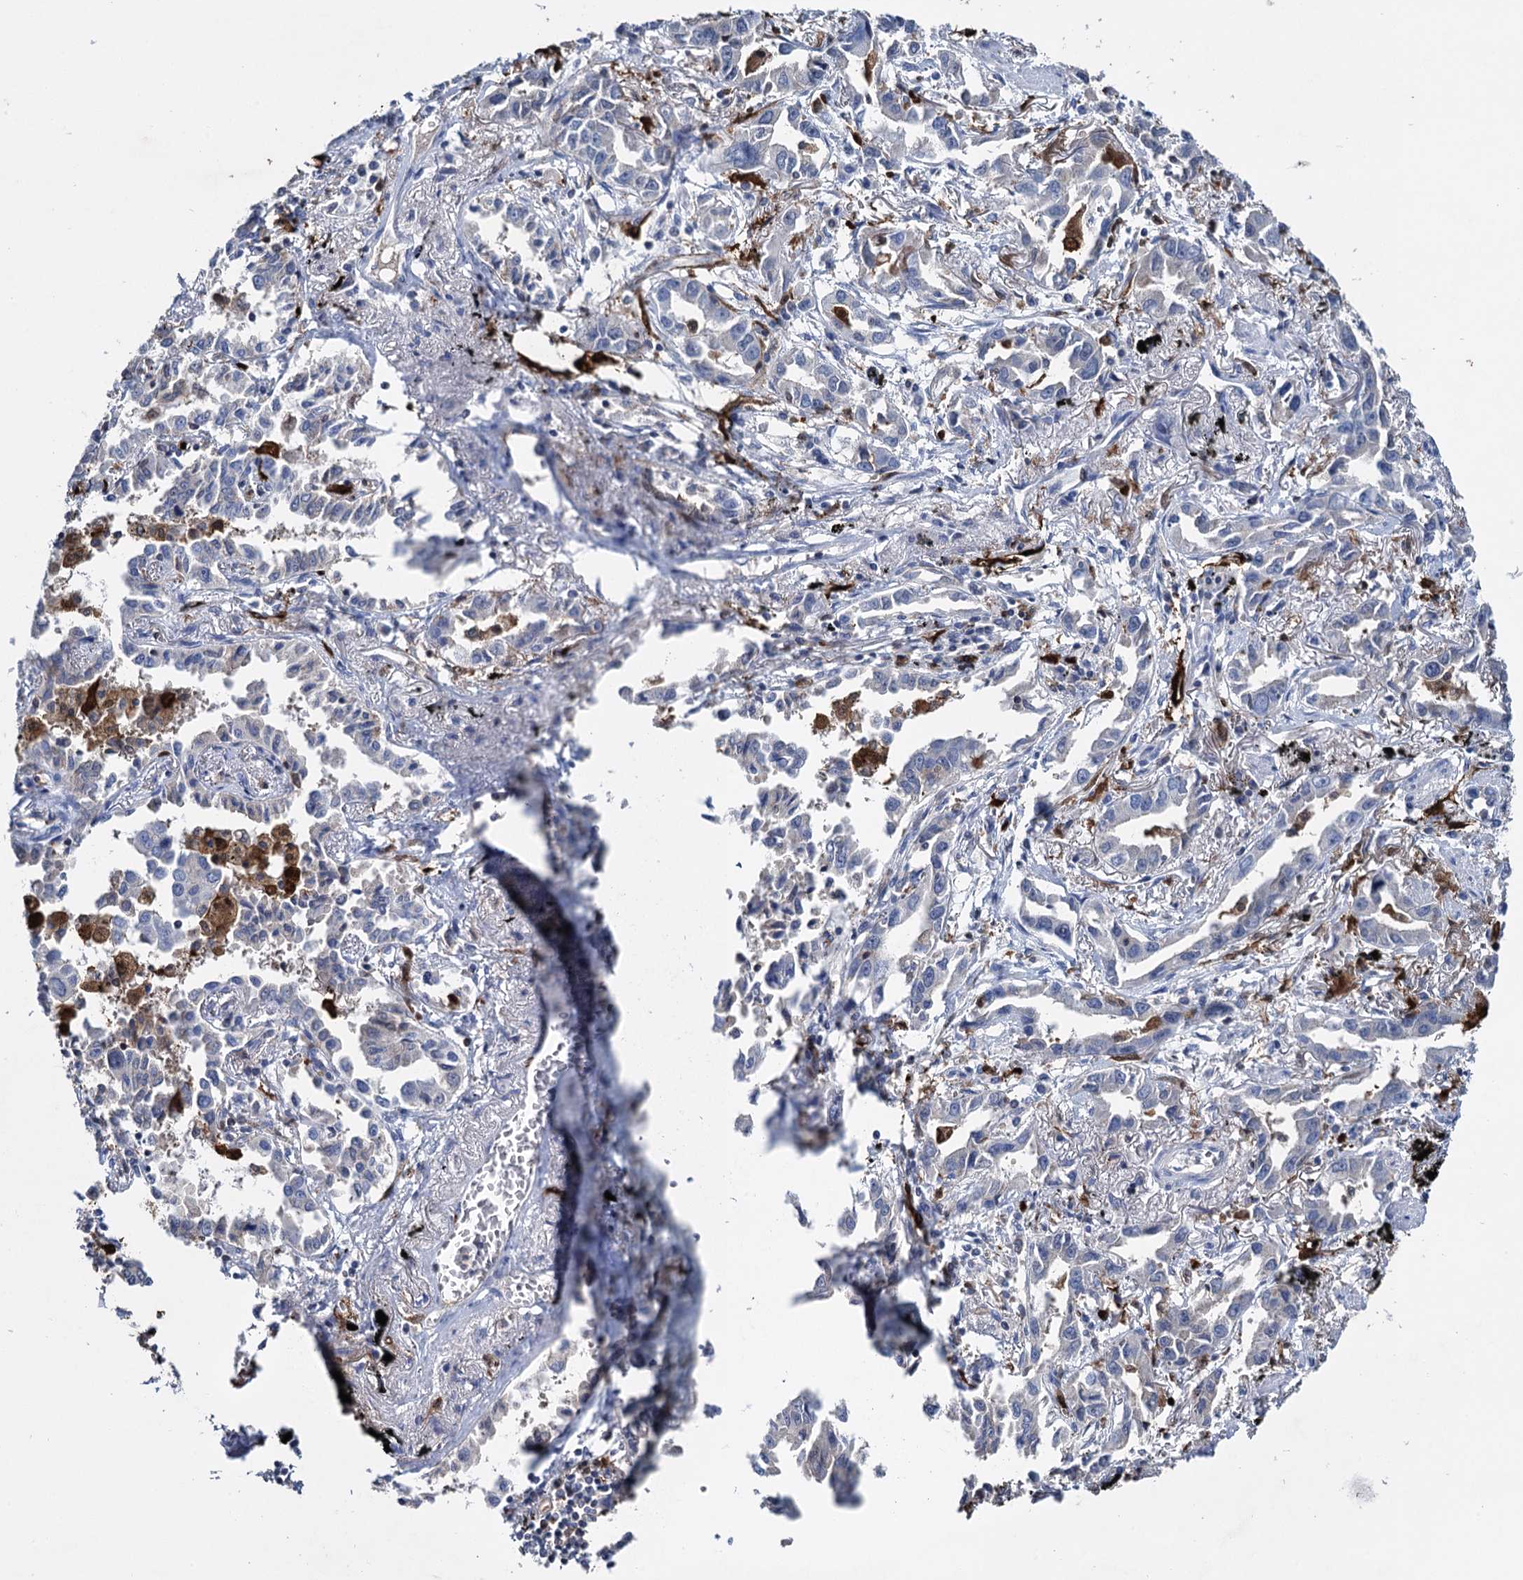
{"staining": {"intensity": "negative", "quantity": "none", "location": "none"}, "tissue": "lung cancer", "cell_type": "Tumor cells", "image_type": "cancer", "snomed": [{"axis": "morphology", "description": "Adenocarcinoma, NOS"}, {"axis": "topography", "description": "Lung"}], "caption": "The image shows no staining of tumor cells in adenocarcinoma (lung). (IHC, brightfield microscopy, high magnification).", "gene": "FABP5", "patient": {"sex": "male", "age": 67}}